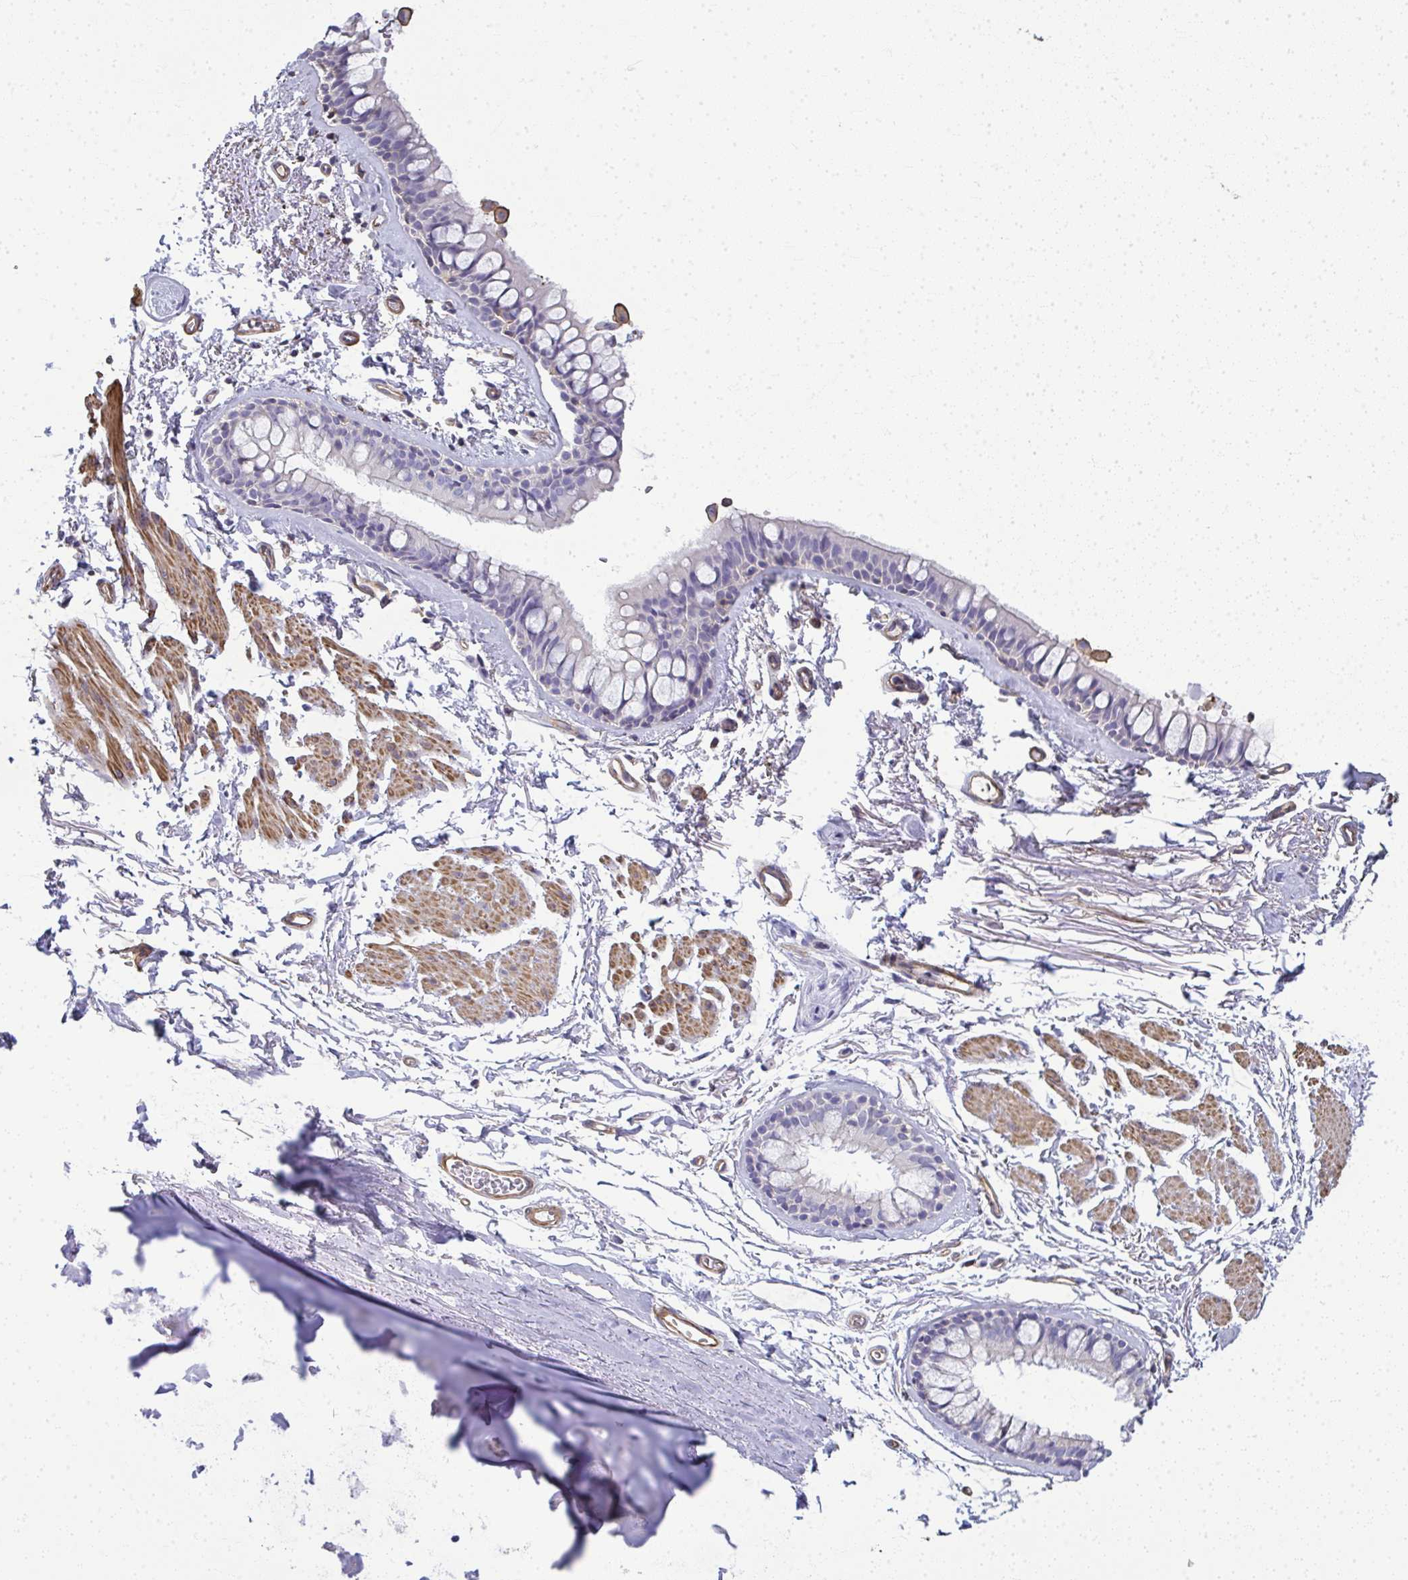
{"staining": {"intensity": "negative", "quantity": "none", "location": "none"}, "tissue": "bronchus", "cell_type": "Respiratory epithelial cells", "image_type": "normal", "snomed": [{"axis": "morphology", "description": "Normal tissue, NOS"}, {"axis": "topography", "description": "Cartilage tissue"}, {"axis": "topography", "description": "Bronchus"}], "caption": "There is no significant positivity in respiratory epithelial cells of bronchus. (Immunohistochemistry, brightfield microscopy, high magnification).", "gene": "MYL1", "patient": {"sex": "female", "age": 79}}